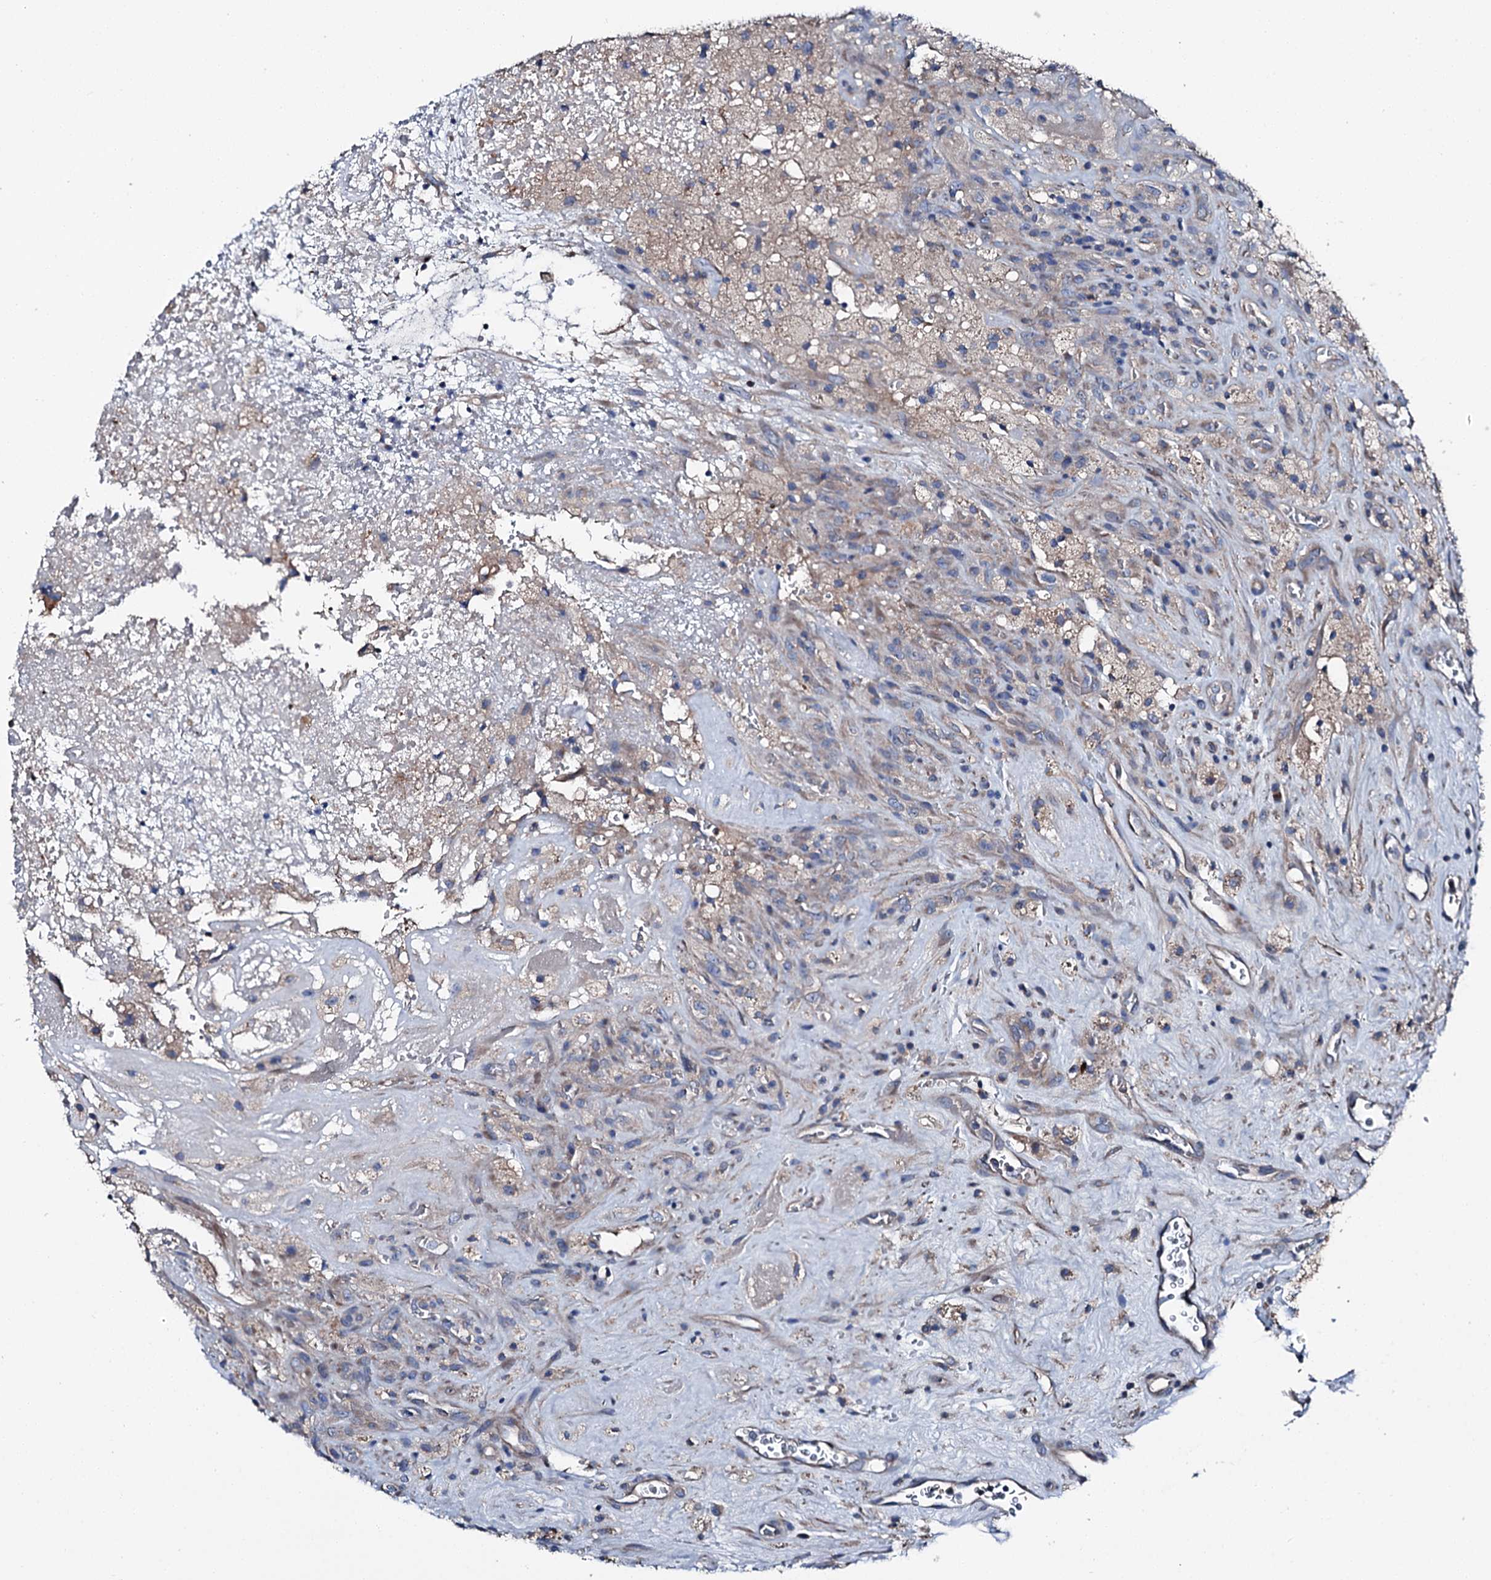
{"staining": {"intensity": "weak", "quantity": "<25%", "location": "cytoplasmic/membranous"}, "tissue": "glioma", "cell_type": "Tumor cells", "image_type": "cancer", "snomed": [{"axis": "morphology", "description": "Glioma, malignant, High grade"}, {"axis": "topography", "description": "Brain"}], "caption": "Immunohistochemistry photomicrograph of human glioma stained for a protein (brown), which exhibits no positivity in tumor cells. (Stains: DAB (3,3'-diaminobenzidine) immunohistochemistry with hematoxylin counter stain, Microscopy: brightfield microscopy at high magnification).", "gene": "SLC22A25", "patient": {"sex": "male", "age": 76}}